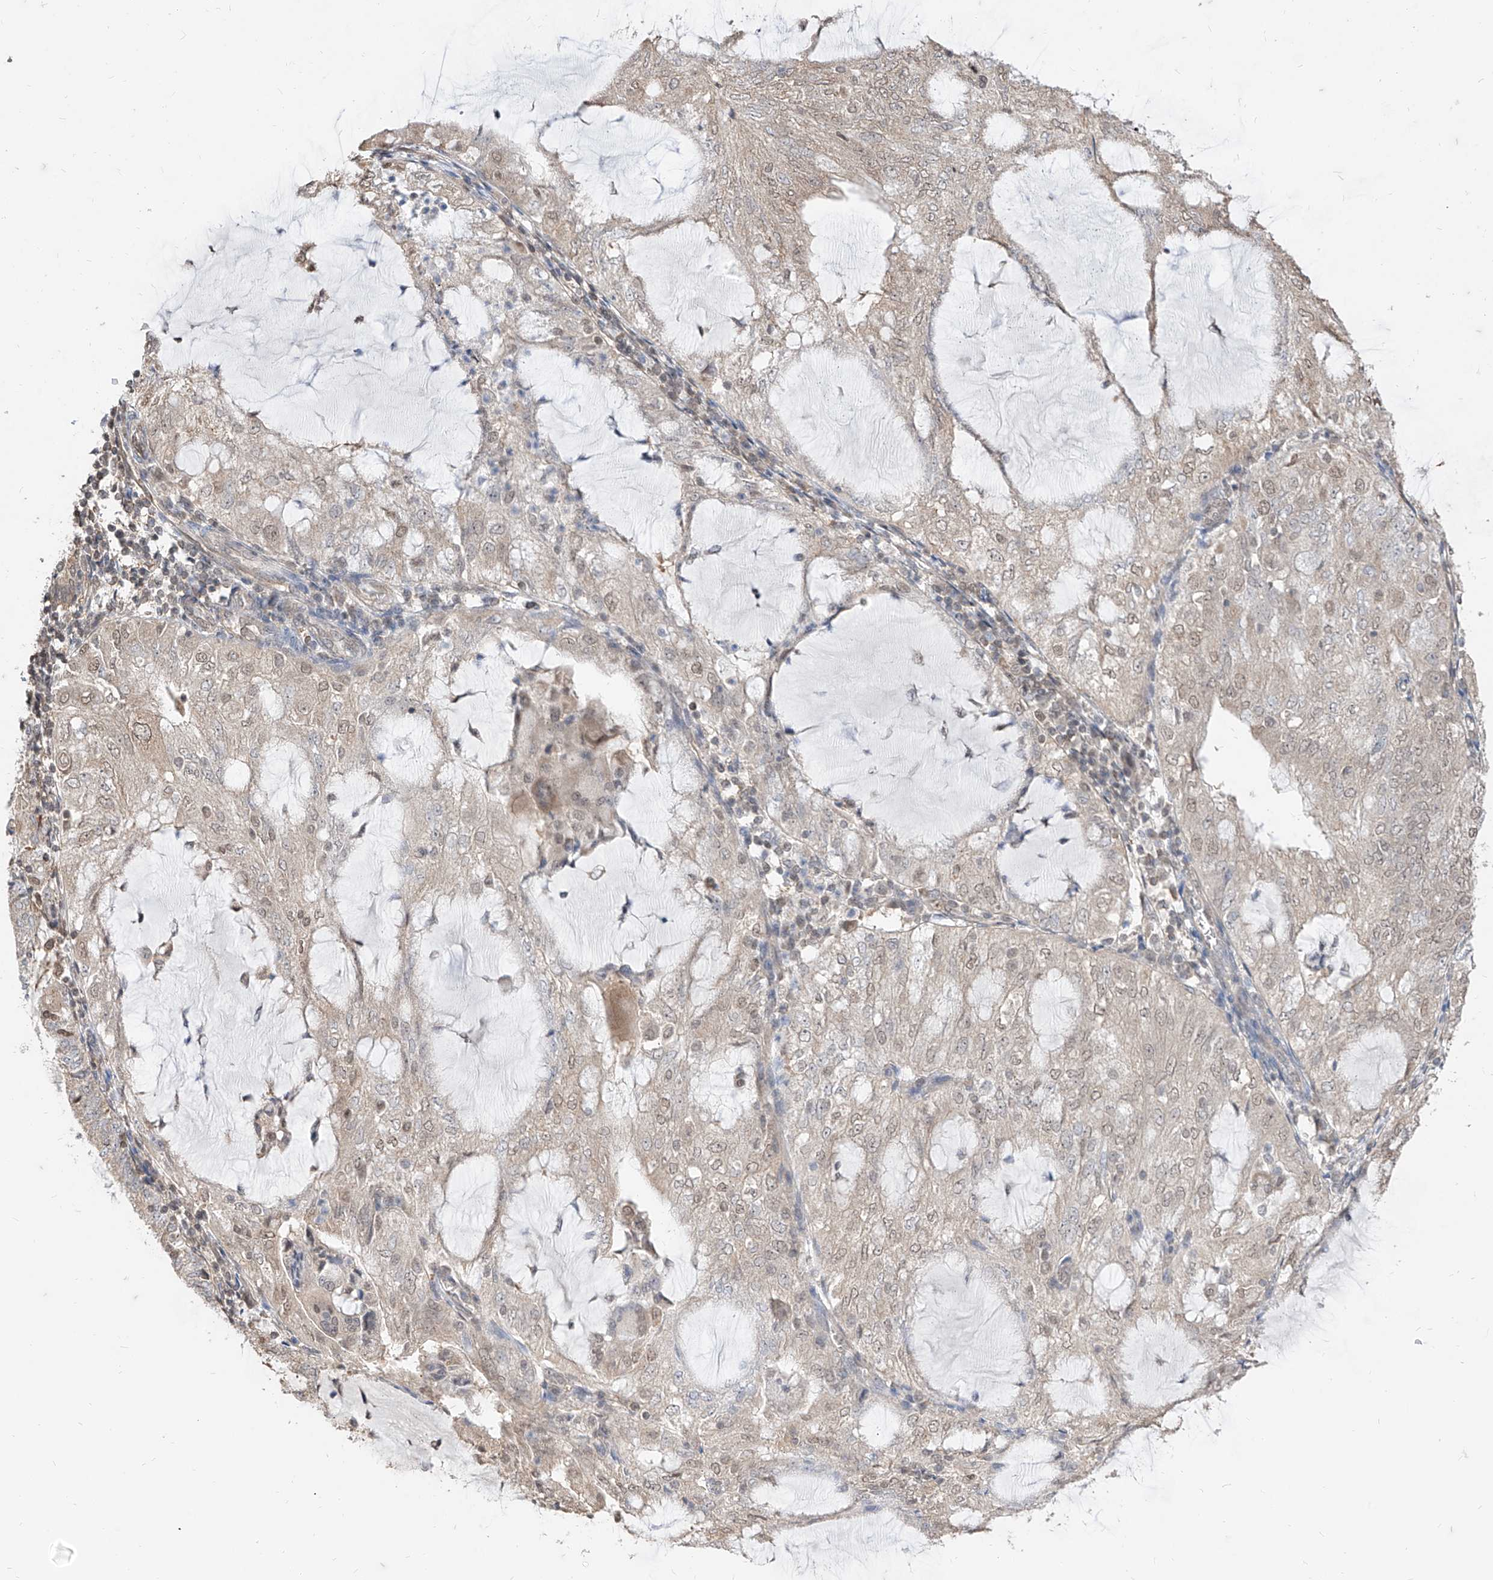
{"staining": {"intensity": "weak", "quantity": "25%-75%", "location": "cytoplasmic/membranous,nuclear"}, "tissue": "endometrial cancer", "cell_type": "Tumor cells", "image_type": "cancer", "snomed": [{"axis": "morphology", "description": "Adenocarcinoma, NOS"}, {"axis": "topography", "description": "Endometrium"}], "caption": "Weak cytoplasmic/membranous and nuclear positivity for a protein is seen in approximately 25%-75% of tumor cells of endometrial adenocarcinoma using IHC.", "gene": "C8orf82", "patient": {"sex": "female", "age": 81}}